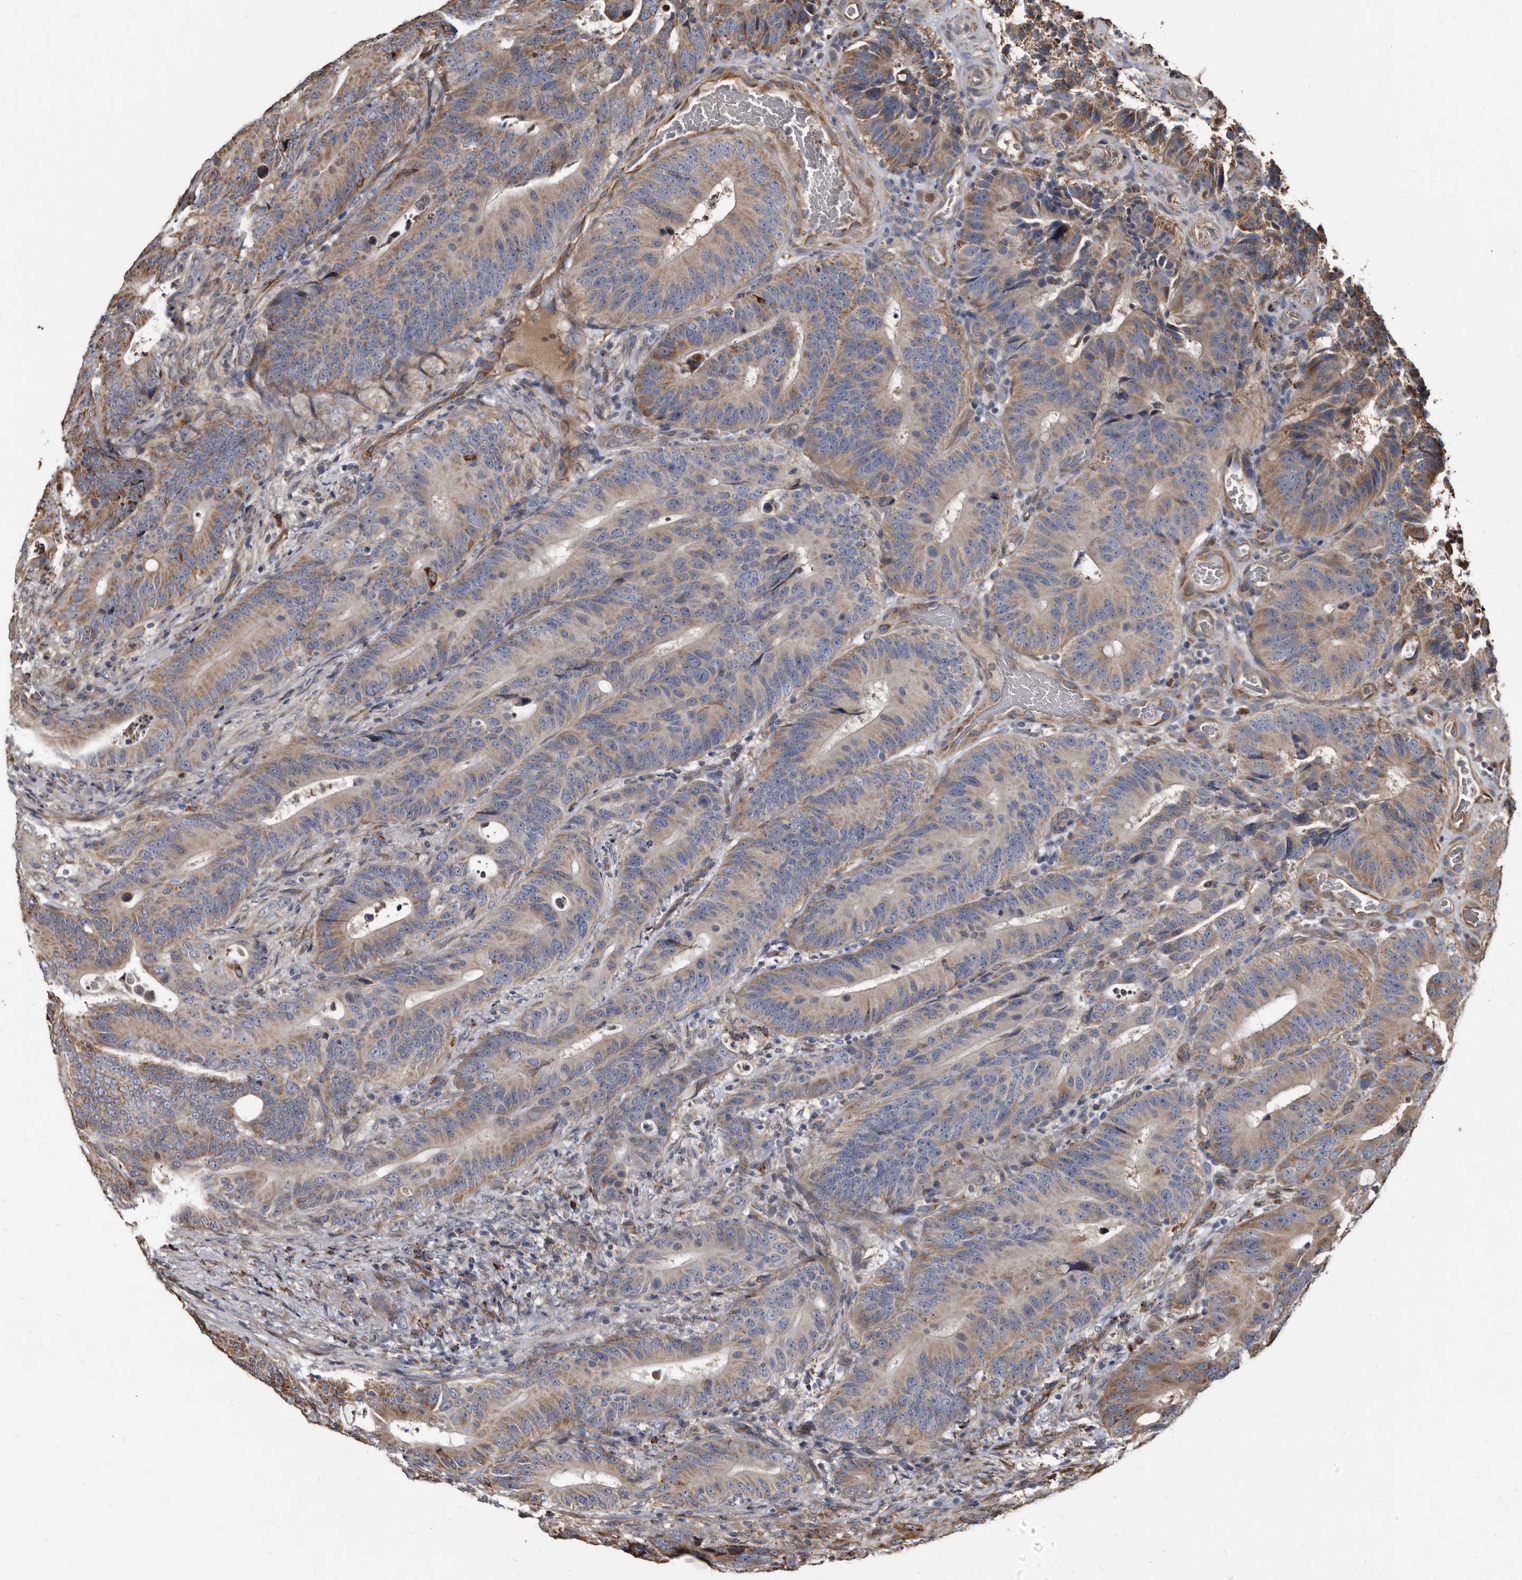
{"staining": {"intensity": "moderate", "quantity": "25%-75%", "location": "cytoplasmic/membranous"}, "tissue": "colorectal cancer", "cell_type": "Tumor cells", "image_type": "cancer", "snomed": [{"axis": "morphology", "description": "Adenocarcinoma, NOS"}, {"axis": "topography", "description": "Colon"}], "caption": "Human colorectal adenocarcinoma stained with a brown dye demonstrates moderate cytoplasmic/membranous positive positivity in about 25%-75% of tumor cells.", "gene": "CTSA", "patient": {"sex": "male", "age": 83}}